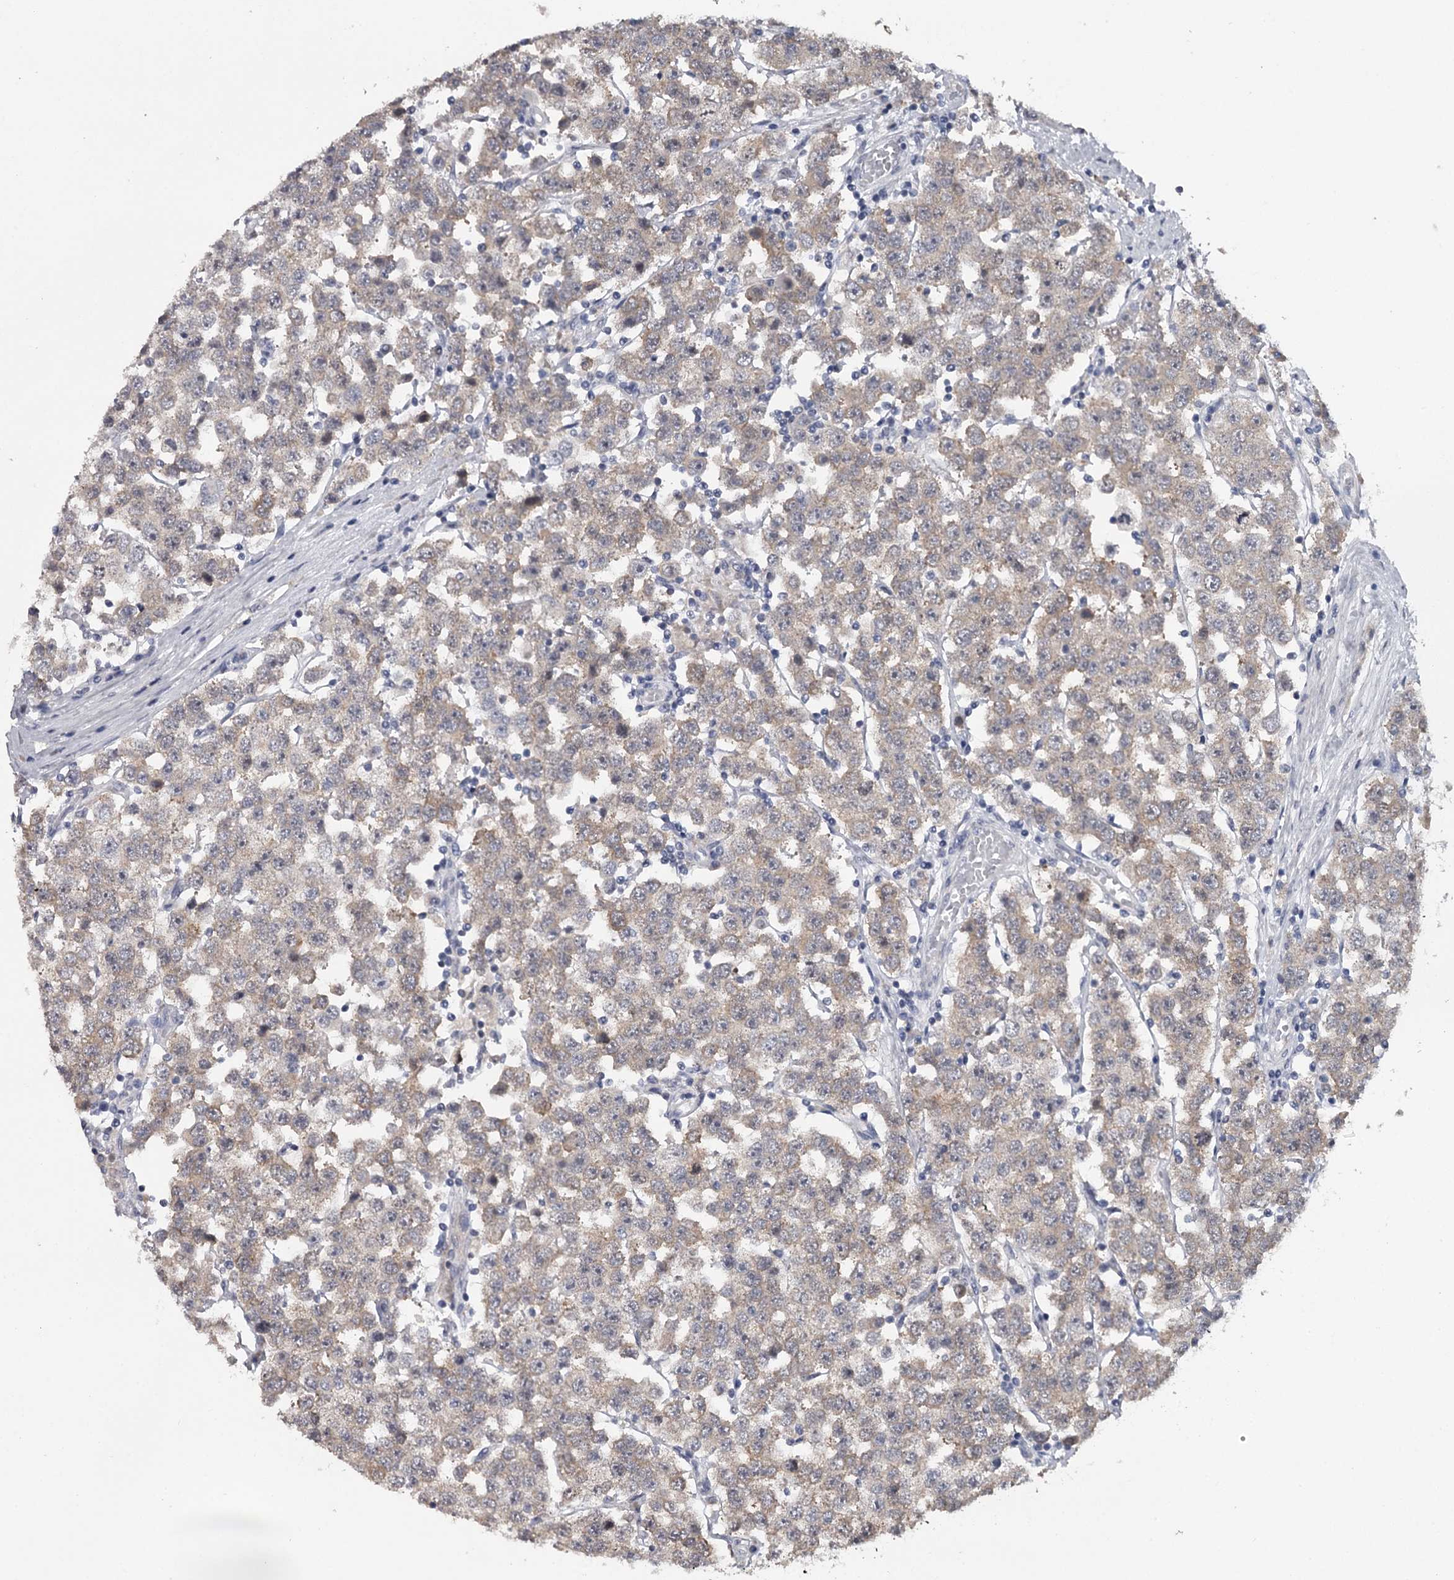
{"staining": {"intensity": "weak", "quantity": ">75%", "location": "cytoplasmic/membranous"}, "tissue": "testis cancer", "cell_type": "Tumor cells", "image_type": "cancer", "snomed": [{"axis": "morphology", "description": "Seminoma, NOS"}, {"axis": "topography", "description": "Testis"}], "caption": "About >75% of tumor cells in human testis seminoma display weak cytoplasmic/membranous protein positivity as visualized by brown immunohistochemical staining.", "gene": "GTSF1", "patient": {"sex": "male", "age": 28}}